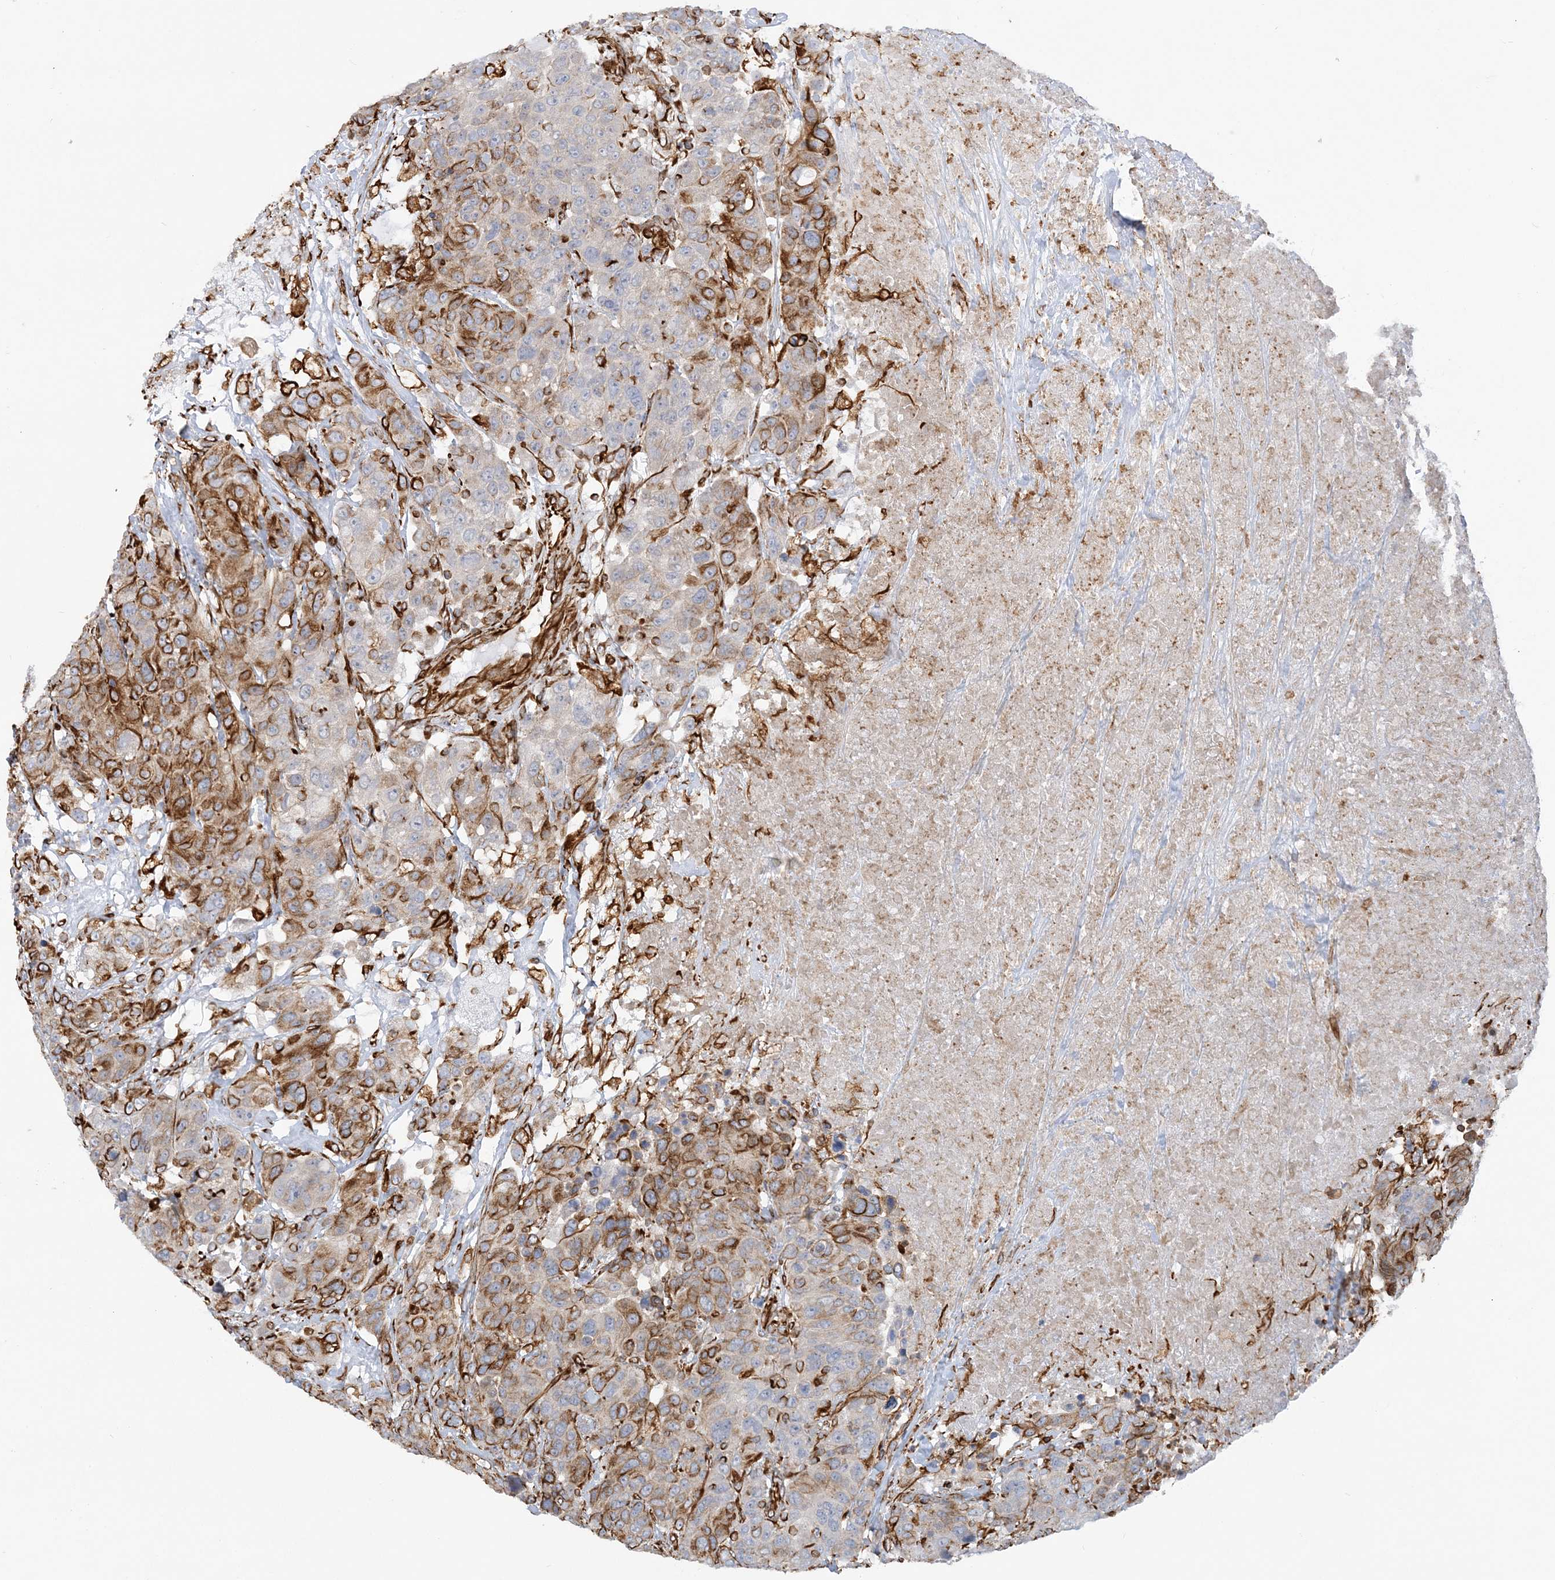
{"staining": {"intensity": "strong", "quantity": "<25%", "location": "cytoplasmic/membranous"}, "tissue": "breast cancer", "cell_type": "Tumor cells", "image_type": "cancer", "snomed": [{"axis": "morphology", "description": "Duct carcinoma"}, {"axis": "topography", "description": "Breast"}], "caption": "Immunohistochemical staining of human infiltrating ductal carcinoma (breast) displays medium levels of strong cytoplasmic/membranous staining in approximately <25% of tumor cells. Immunohistochemistry (ihc) stains the protein in brown and the nuclei are stained blue.", "gene": "SCLT1", "patient": {"sex": "female", "age": 37}}